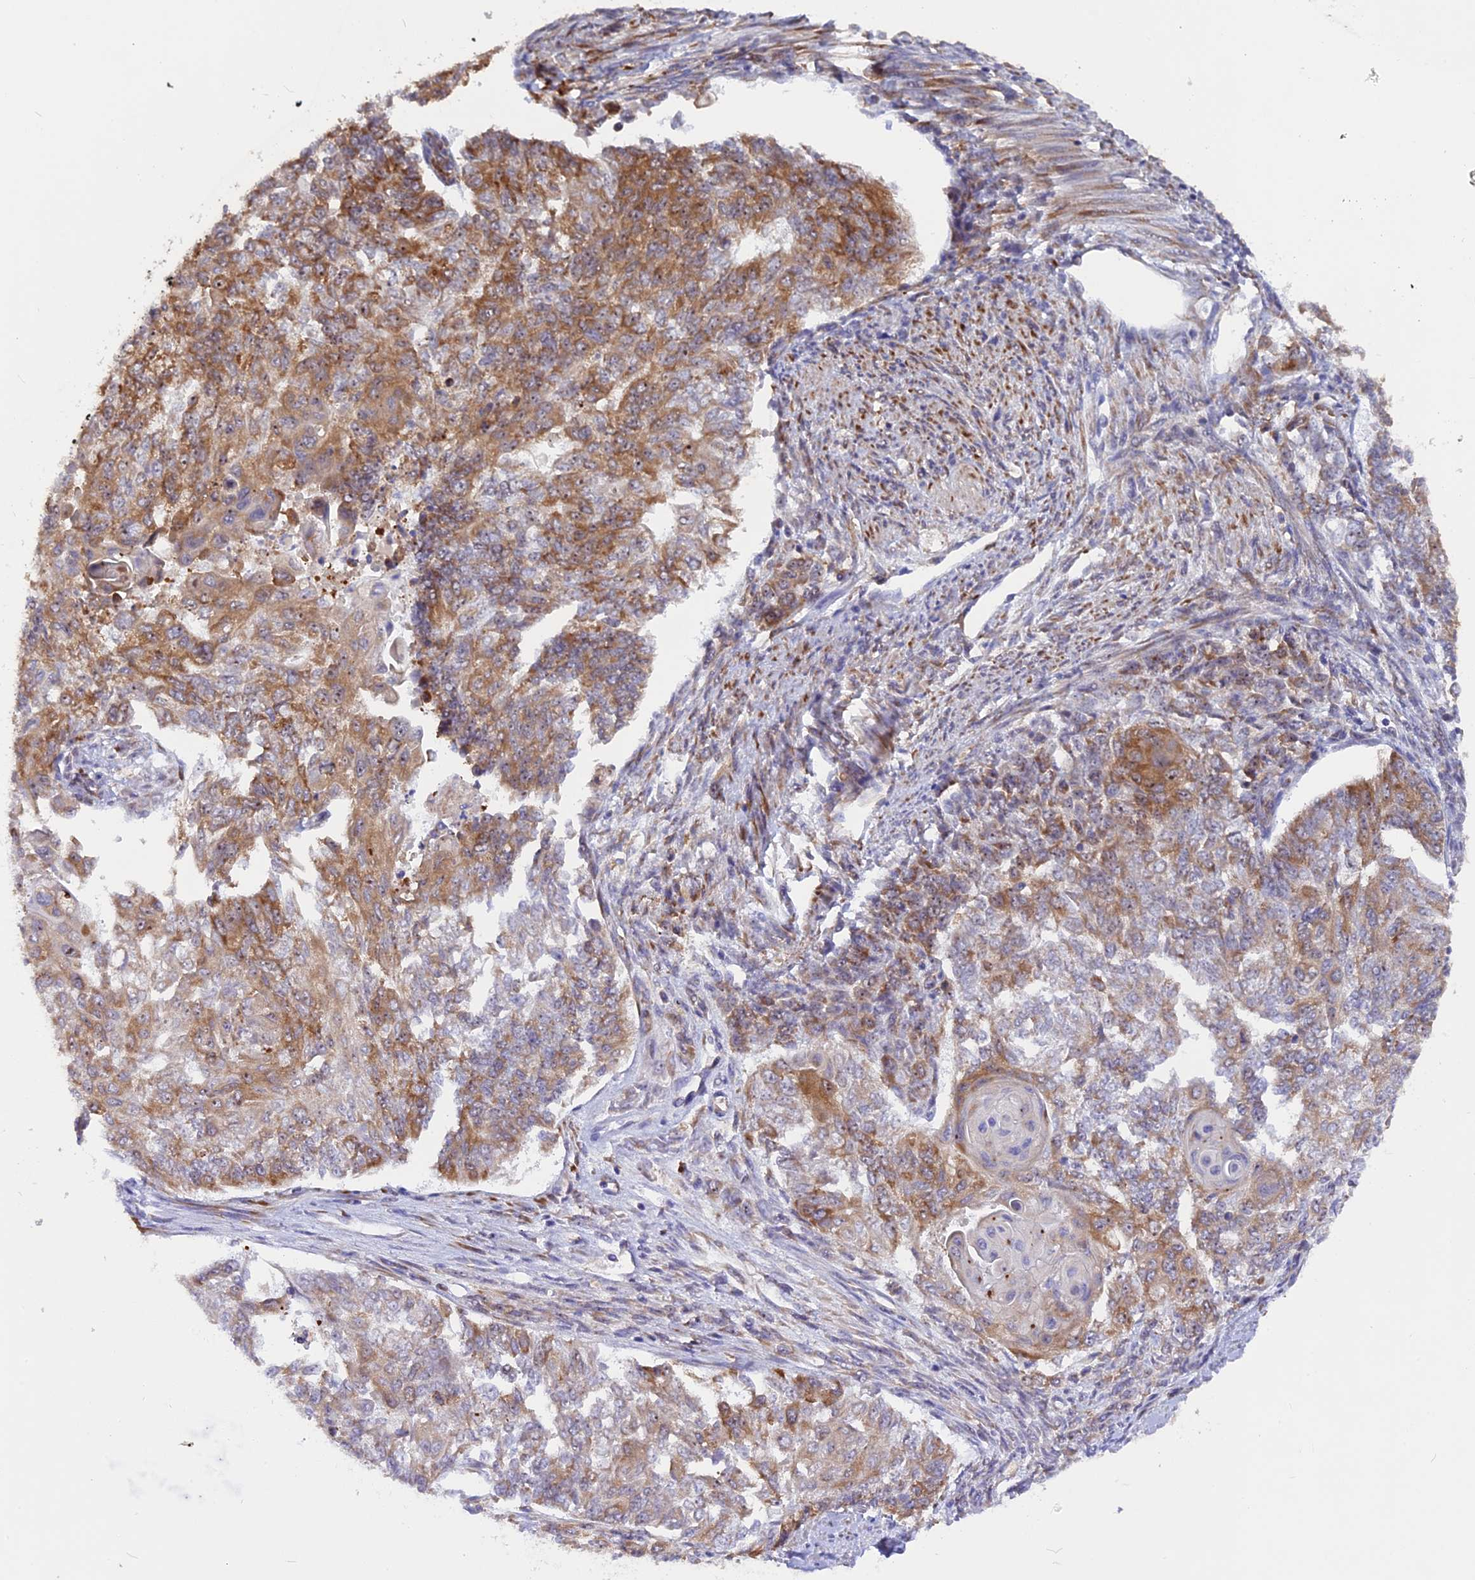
{"staining": {"intensity": "moderate", "quantity": ">75%", "location": "cytoplasmic/membranous"}, "tissue": "endometrial cancer", "cell_type": "Tumor cells", "image_type": "cancer", "snomed": [{"axis": "morphology", "description": "Adenocarcinoma, NOS"}, {"axis": "topography", "description": "Endometrium"}], "caption": "A photomicrograph showing moderate cytoplasmic/membranous expression in approximately >75% of tumor cells in endometrial cancer, as visualized by brown immunohistochemical staining.", "gene": "GNPTAB", "patient": {"sex": "female", "age": 32}}